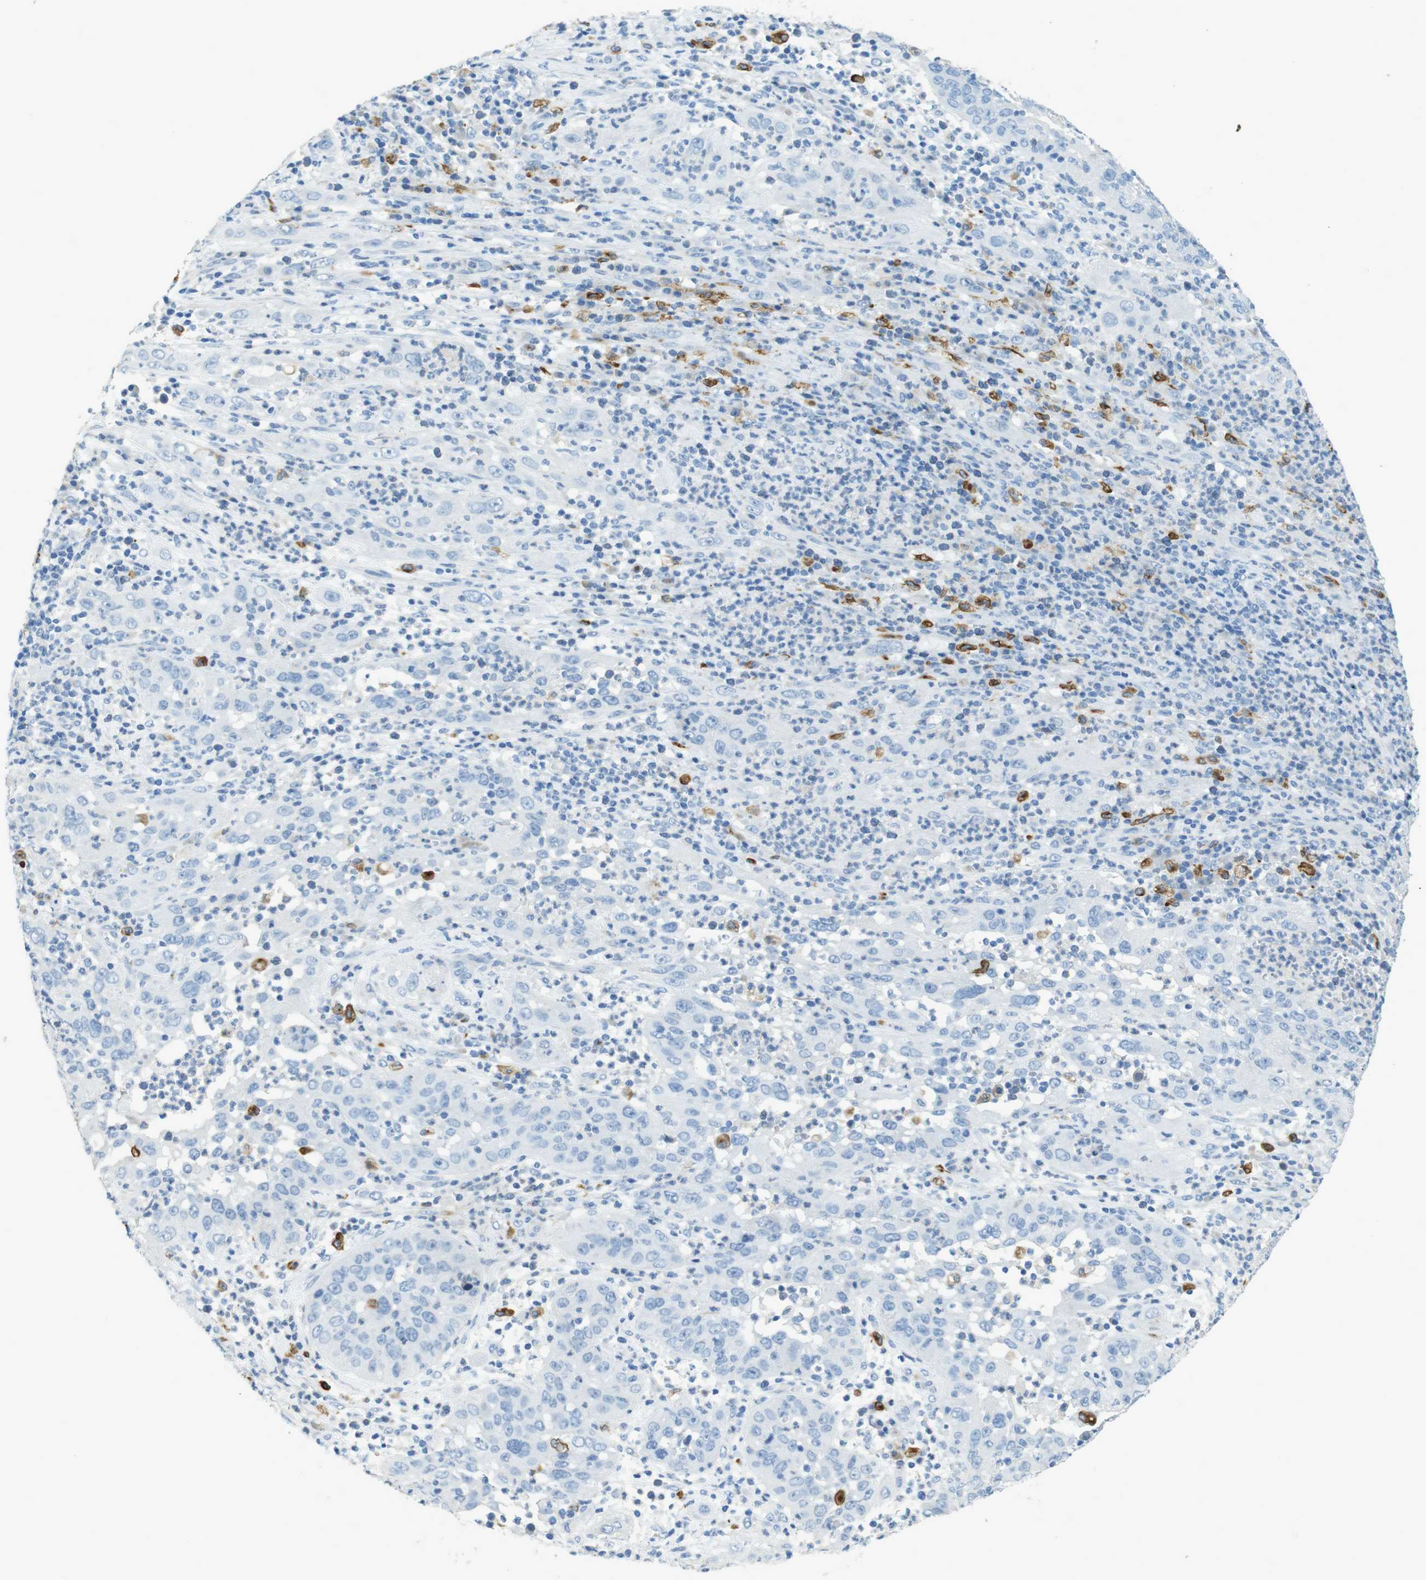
{"staining": {"intensity": "negative", "quantity": "none", "location": "none"}, "tissue": "cervical cancer", "cell_type": "Tumor cells", "image_type": "cancer", "snomed": [{"axis": "morphology", "description": "Squamous cell carcinoma, NOS"}, {"axis": "topography", "description": "Cervix"}], "caption": "Tumor cells show no significant staining in cervical squamous cell carcinoma. (DAB immunohistochemistry (IHC), high magnification).", "gene": "CD320", "patient": {"sex": "female", "age": 32}}